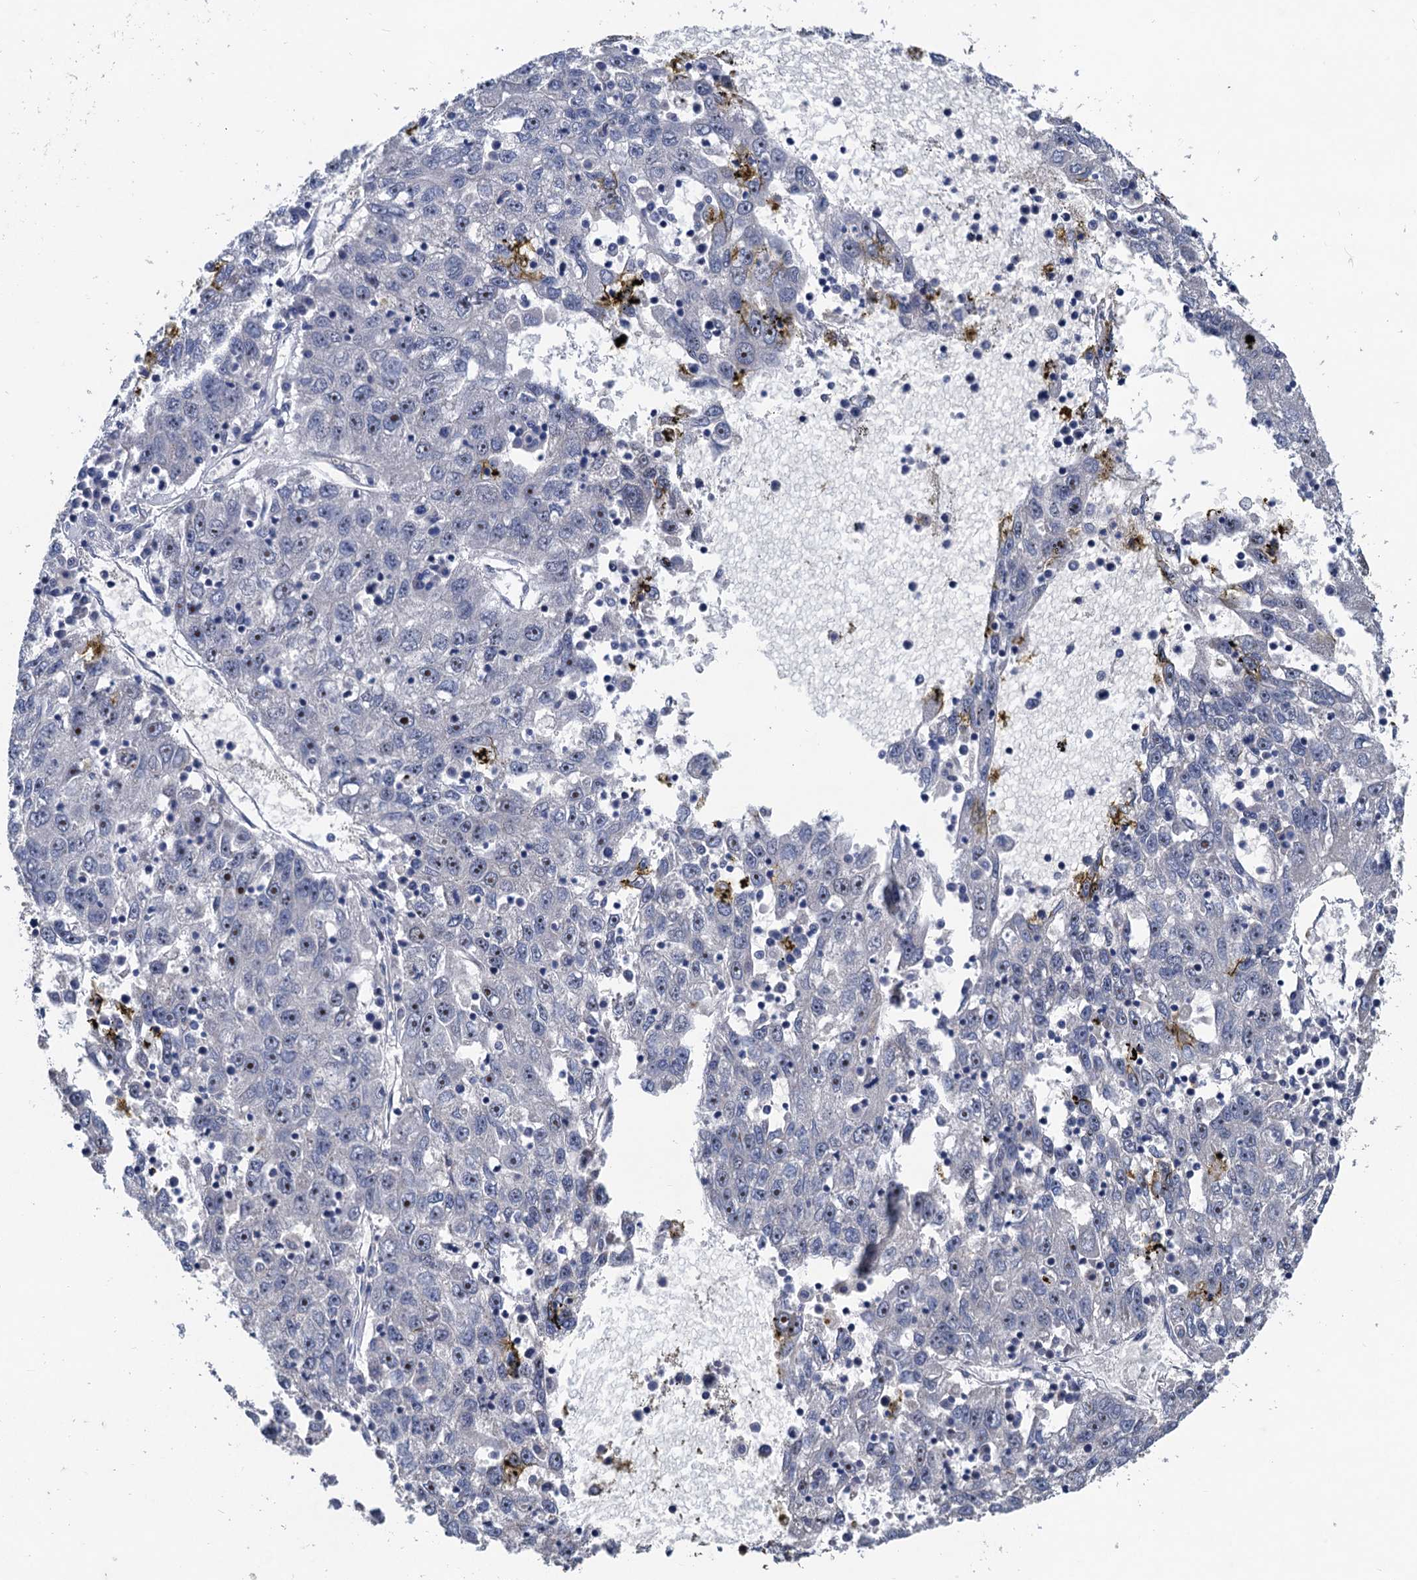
{"staining": {"intensity": "negative", "quantity": "none", "location": "none"}, "tissue": "liver cancer", "cell_type": "Tumor cells", "image_type": "cancer", "snomed": [{"axis": "morphology", "description": "Carcinoma, Hepatocellular, NOS"}, {"axis": "topography", "description": "Liver"}], "caption": "High power microscopy photomicrograph of an immunohistochemistry histopathology image of liver hepatocellular carcinoma, revealing no significant staining in tumor cells.", "gene": "TRAF7", "patient": {"sex": "male", "age": 49}}